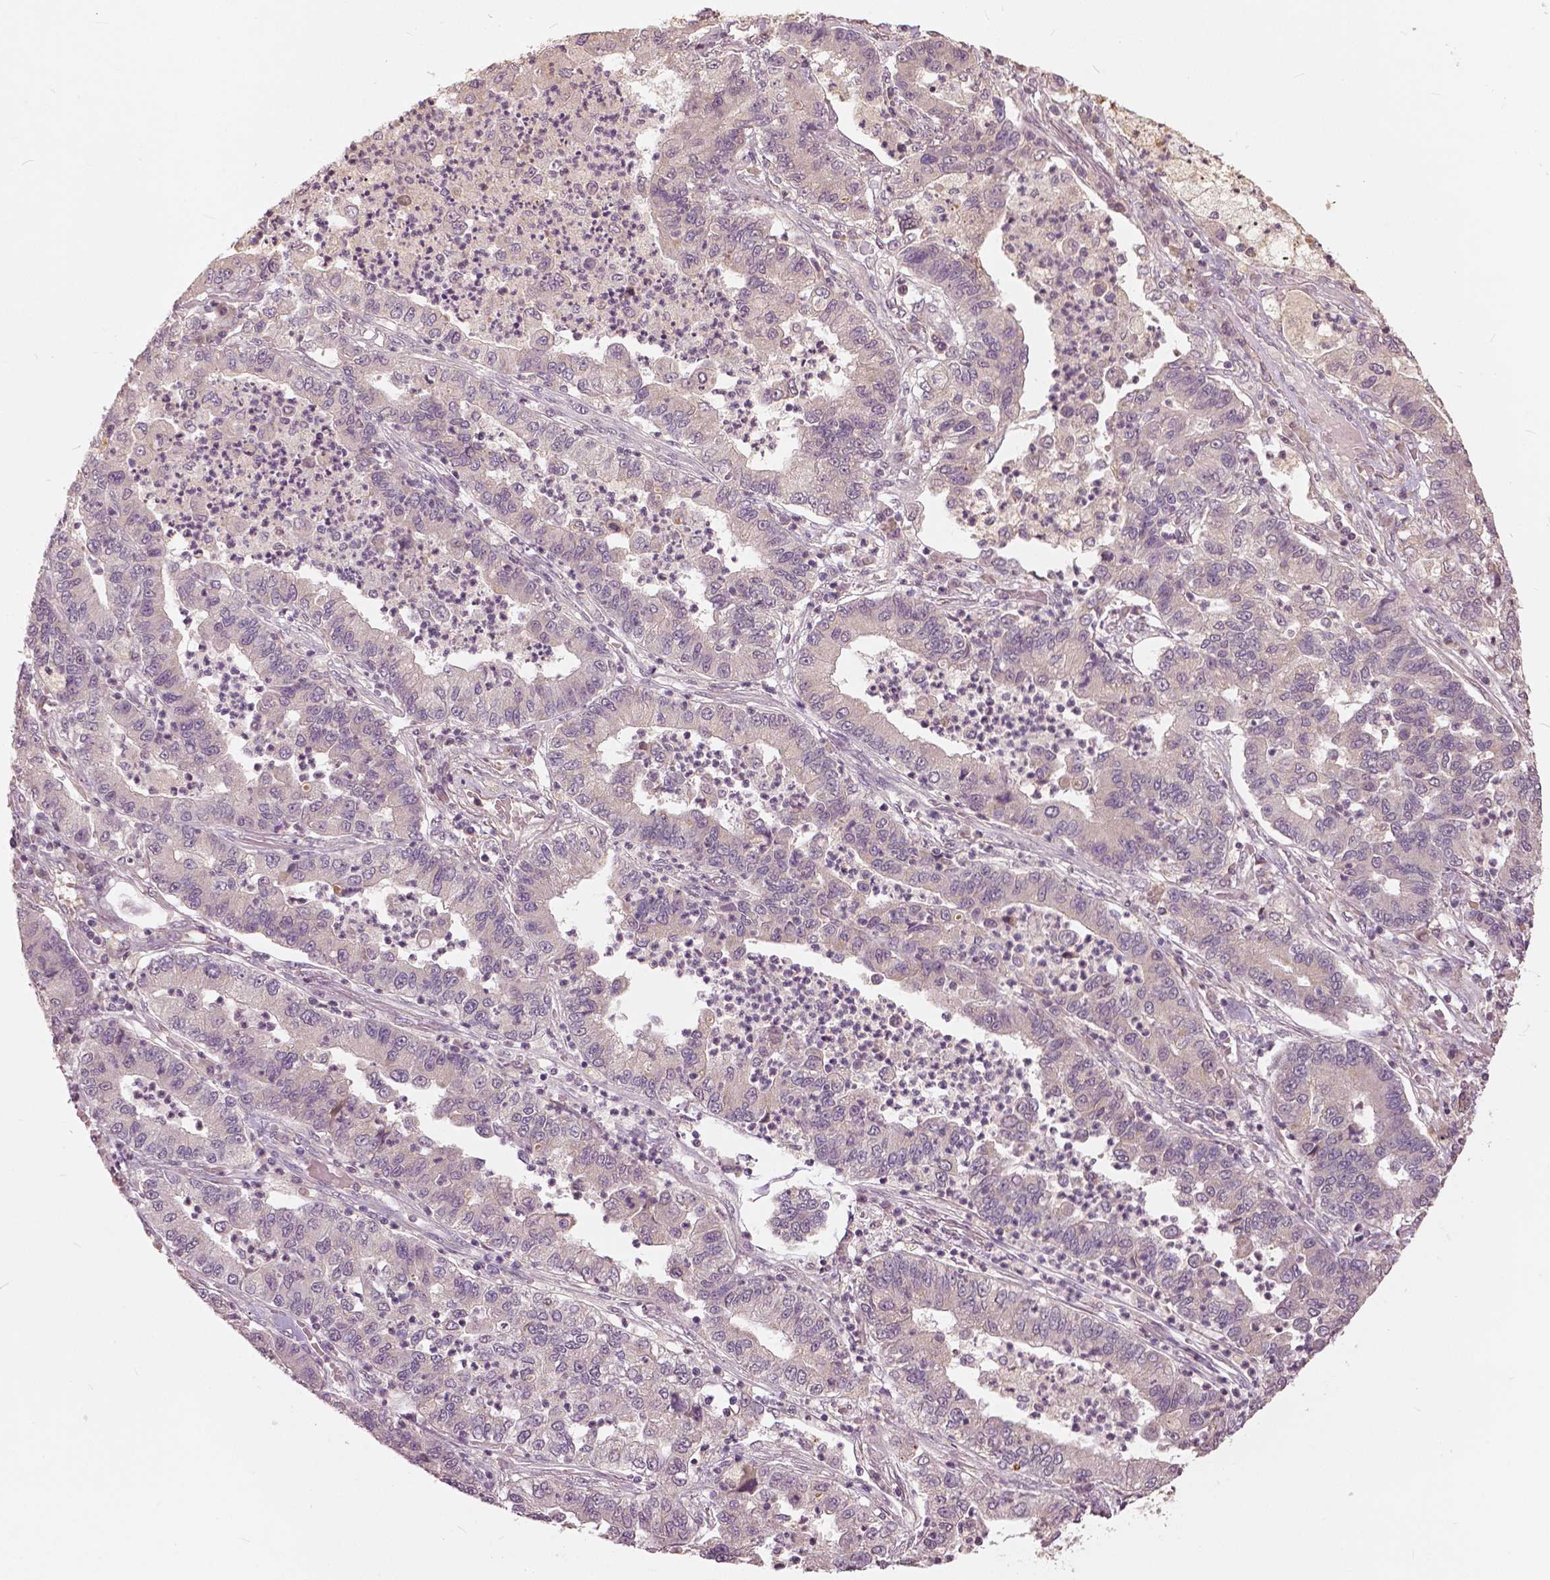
{"staining": {"intensity": "negative", "quantity": "none", "location": "none"}, "tissue": "lung cancer", "cell_type": "Tumor cells", "image_type": "cancer", "snomed": [{"axis": "morphology", "description": "Adenocarcinoma, NOS"}, {"axis": "topography", "description": "Lung"}], "caption": "DAB (3,3'-diaminobenzidine) immunohistochemical staining of adenocarcinoma (lung) displays no significant positivity in tumor cells.", "gene": "ANGPTL4", "patient": {"sex": "female", "age": 57}}